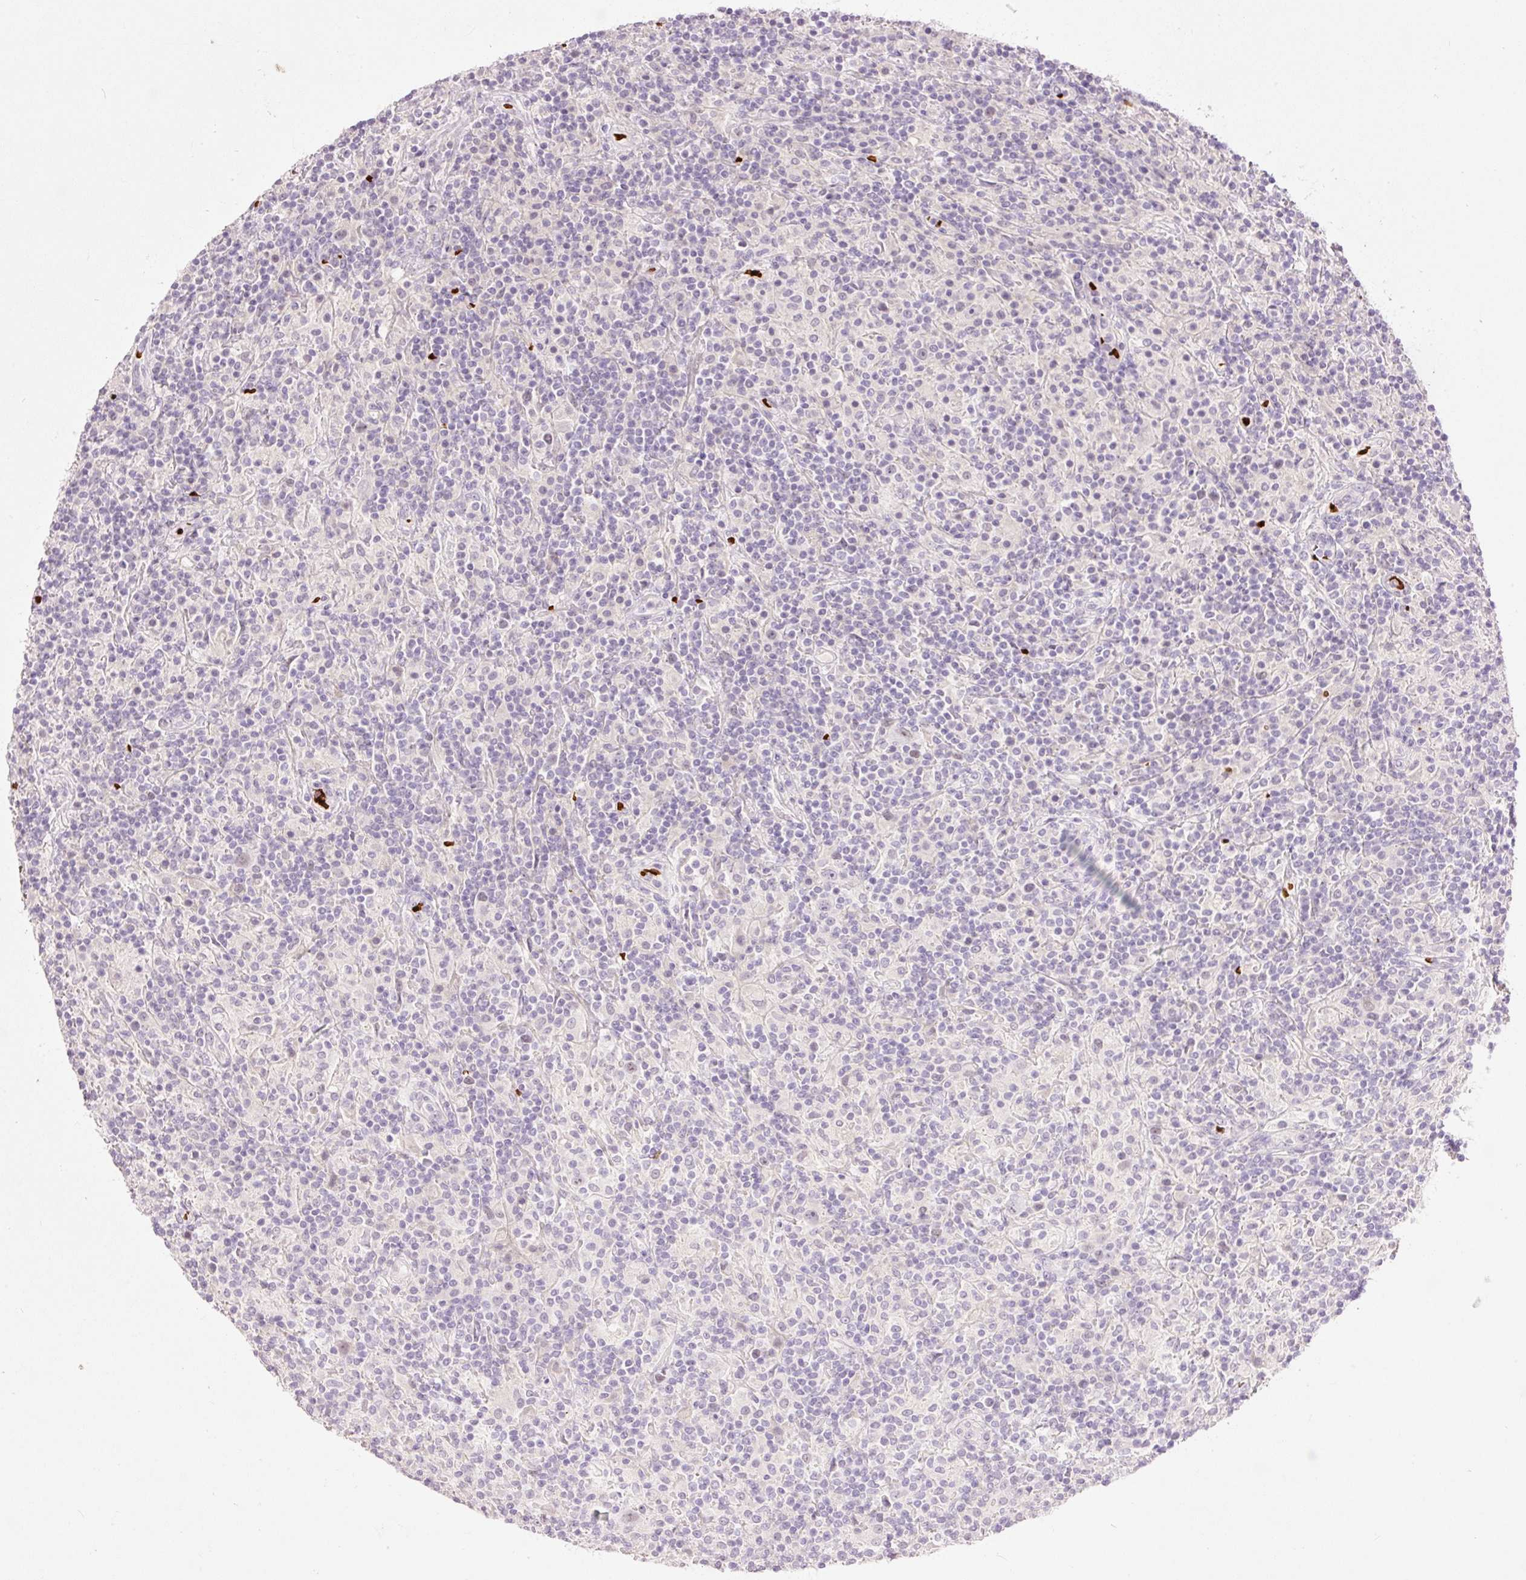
{"staining": {"intensity": "weak", "quantity": "<25%", "location": "nuclear"}, "tissue": "lymphoma", "cell_type": "Tumor cells", "image_type": "cancer", "snomed": [{"axis": "morphology", "description": "Hodgkin's disease, NOS"}, {"axis": "topography", "description": "Lymph node"}], "caption": "The immunohistochemistry histopathology image has no significant expression in tumor cells of lymphoma tissue.", "gene": "LY6G6D", "patient": {"sex": "male", "age": 70}}